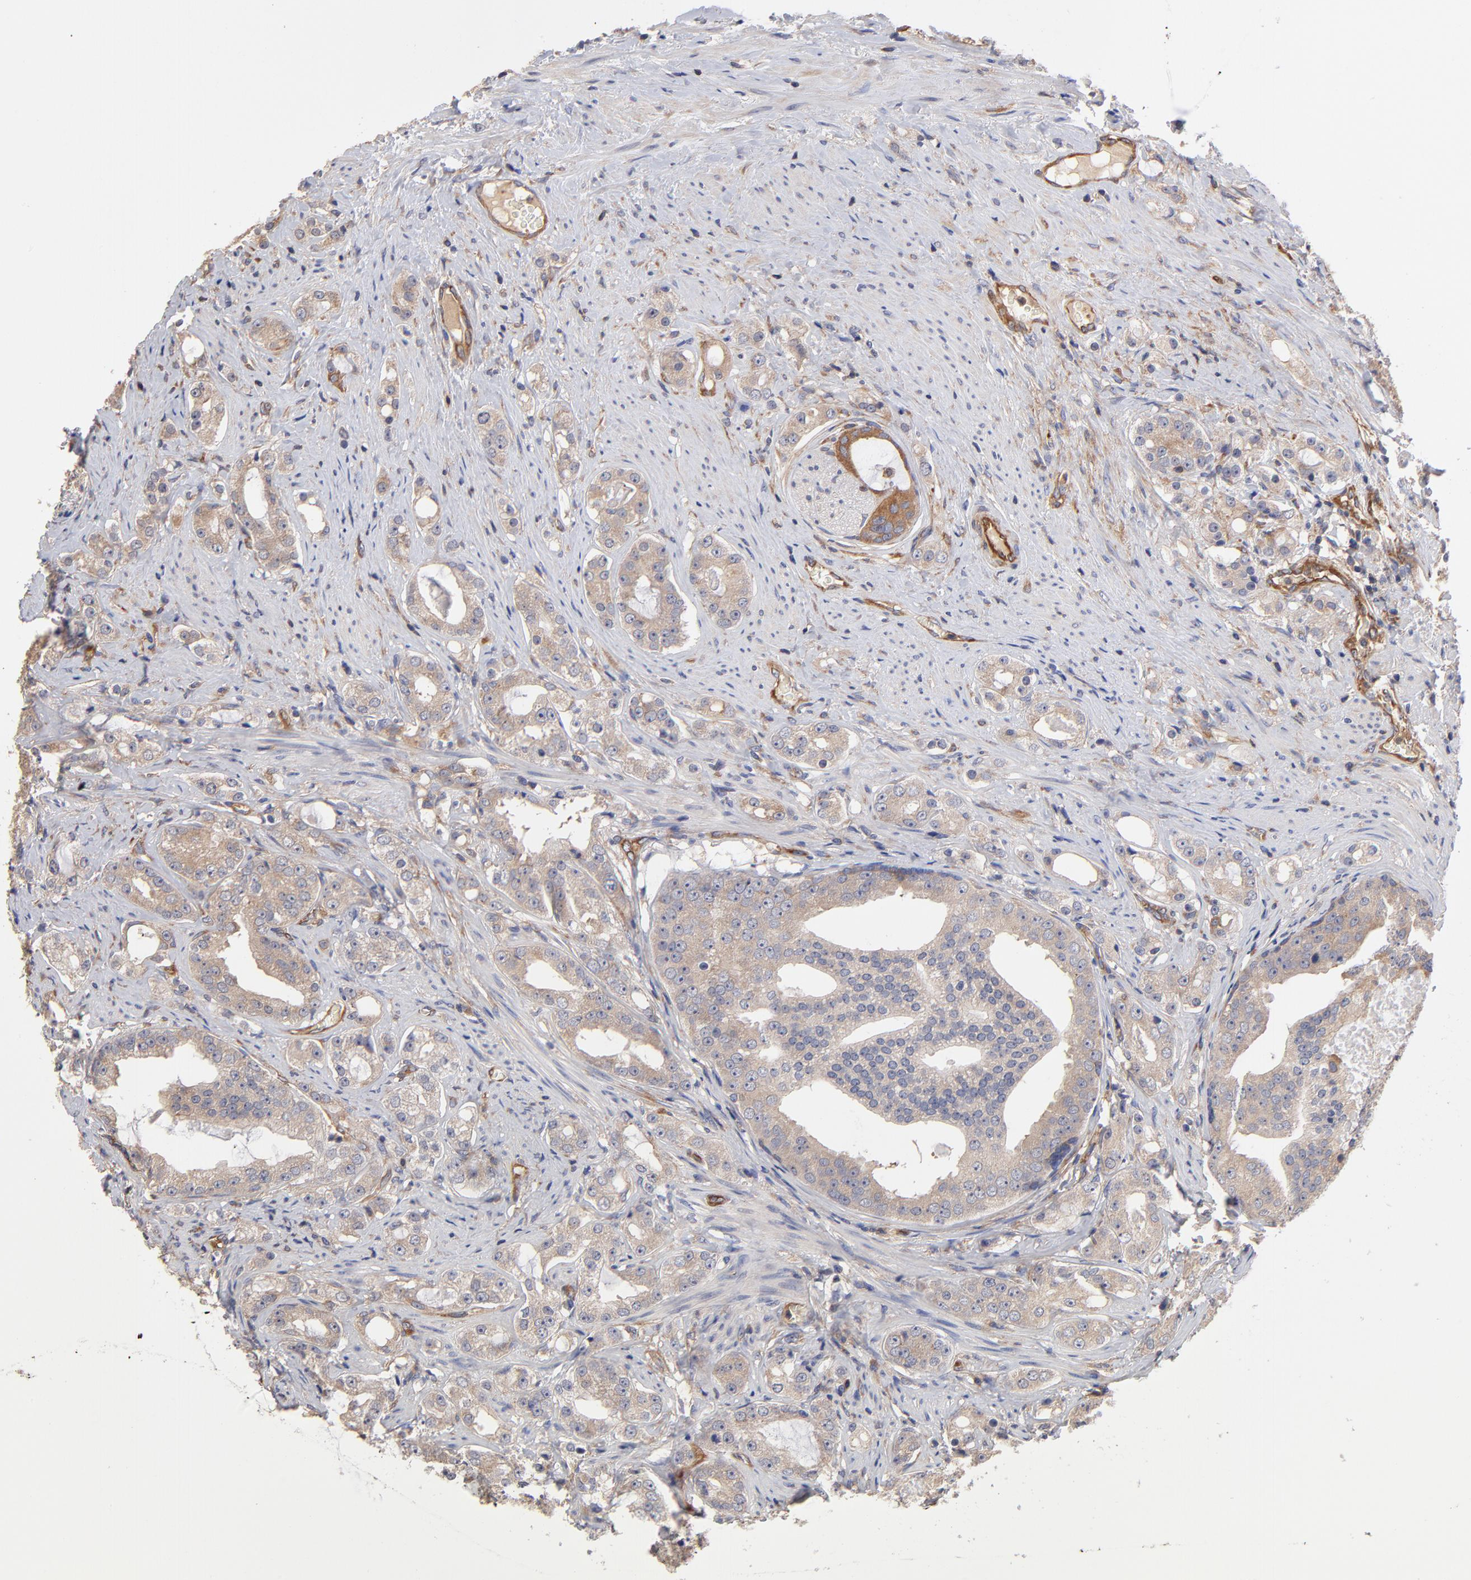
{"staining": {"intensity": "weak", "quantity": "<25%", "location": "cytoplasmic/membranous"}, "tissue": "prostate cancer", "cell_type": "Tumor cells", "image_type": "cancer", "snomed": [{"axis": "morphology", "description": "Adenocarcinoma, High grade"}, {"axis": "topography", "description": "Prostate"}], "caption": "Adenocarcinoma (high-grade) (prostate) stained for a protein using IHC shows no expression tumor cells.", "gene": "ASB7", "patient": {"sex": "male", "age": 68}}